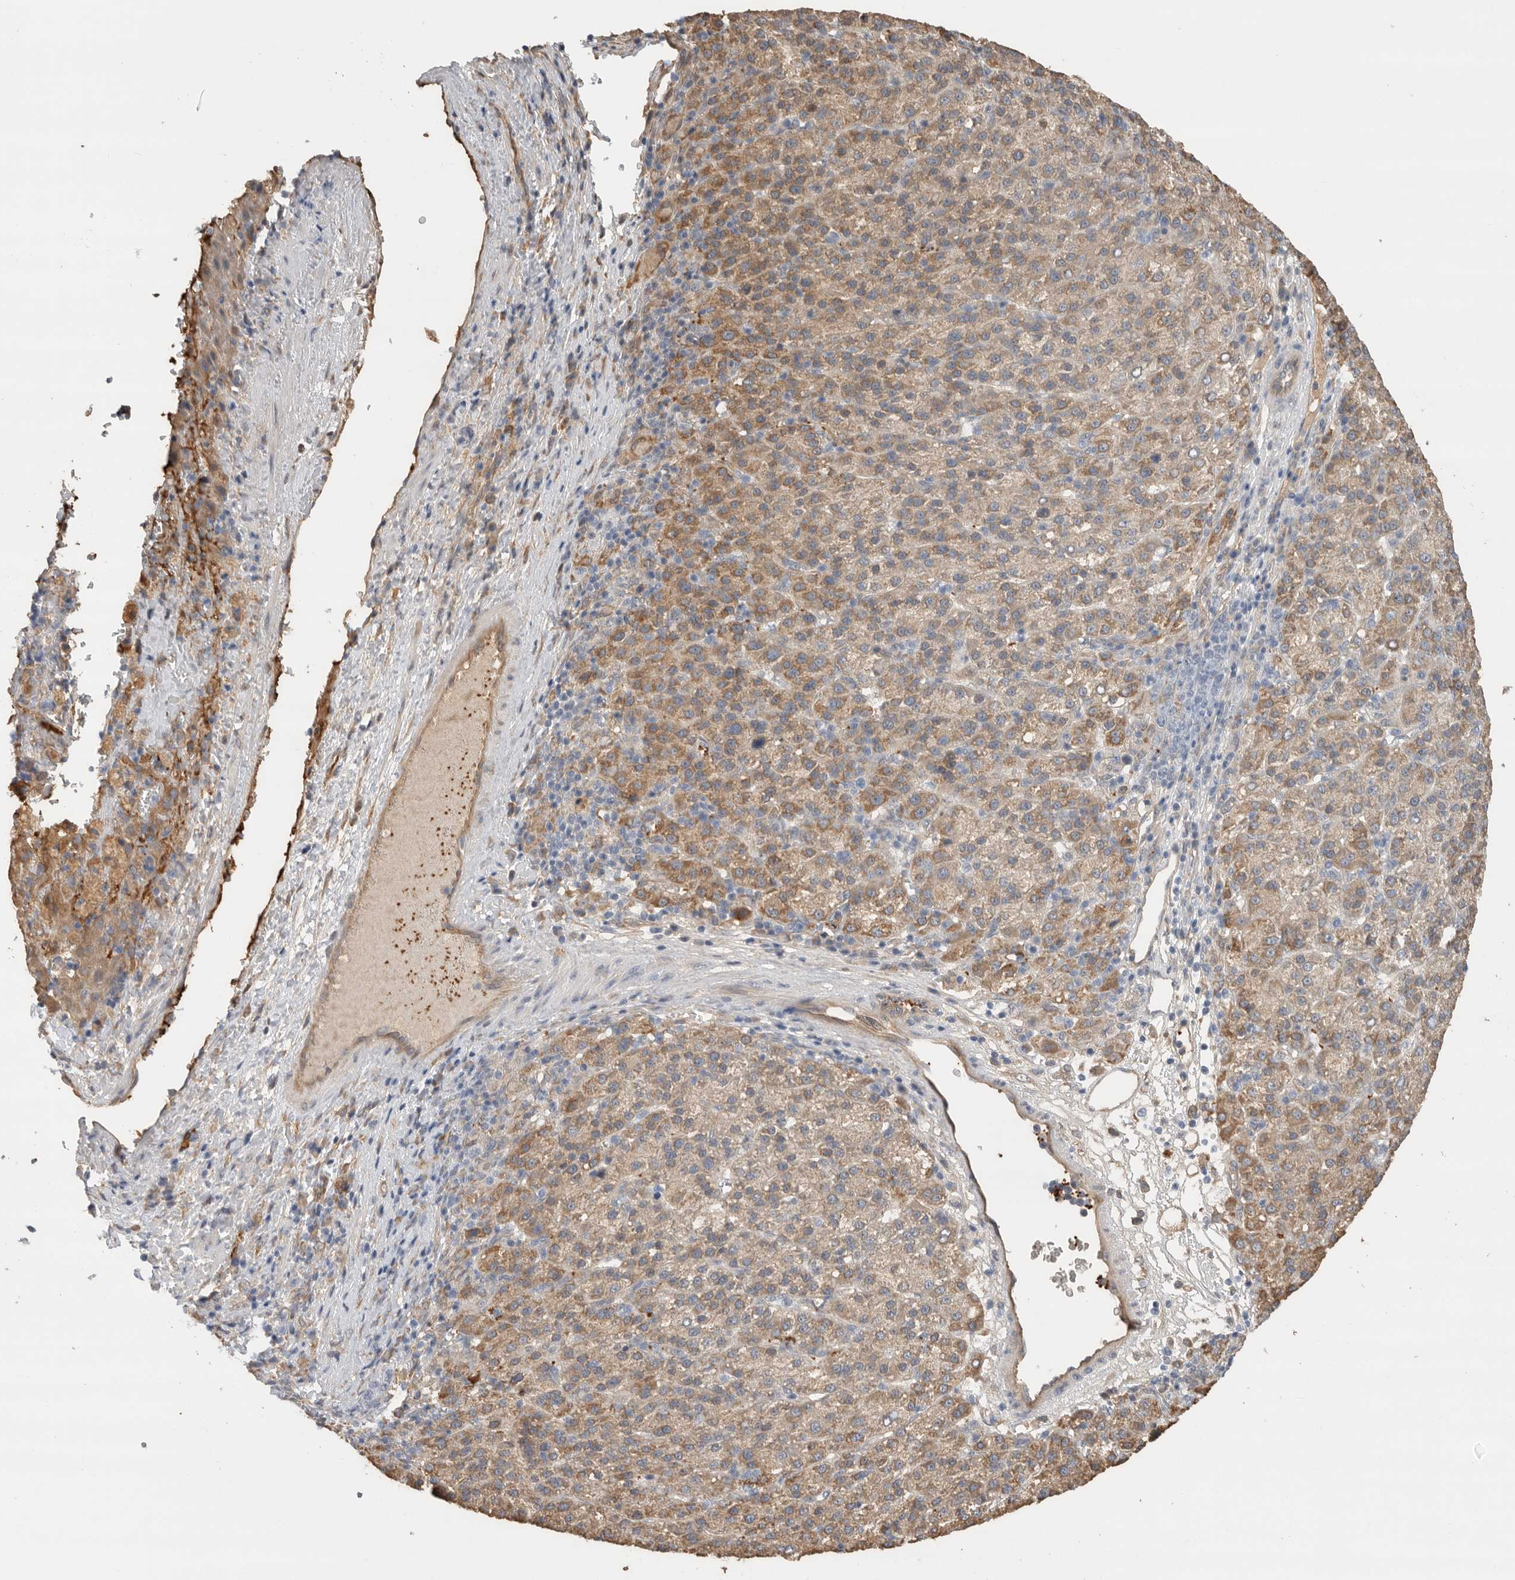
{"staining": {"intensity": "moderate", "quantity": ">75%", "location": "cytoplasmic/membranous"}, "tissue": "liver cancer", "cell_type": "Tumor cells", "image_type": "cancer", "snomed": [{"axis": "morphology", "description": "Carcinoma, Hepatocellular, NOS"}, {"axis": "topography", "description": "Liver"}], "caption": "High-power microscopy captured an IHC image of liver hepatocellular carcinoma, revealing moderate cytoplasmic/membranous positivity in about >75% of tumor cells.", "gene": "CDC42BPB", "patient": {"sex": "female", "age": 58}}